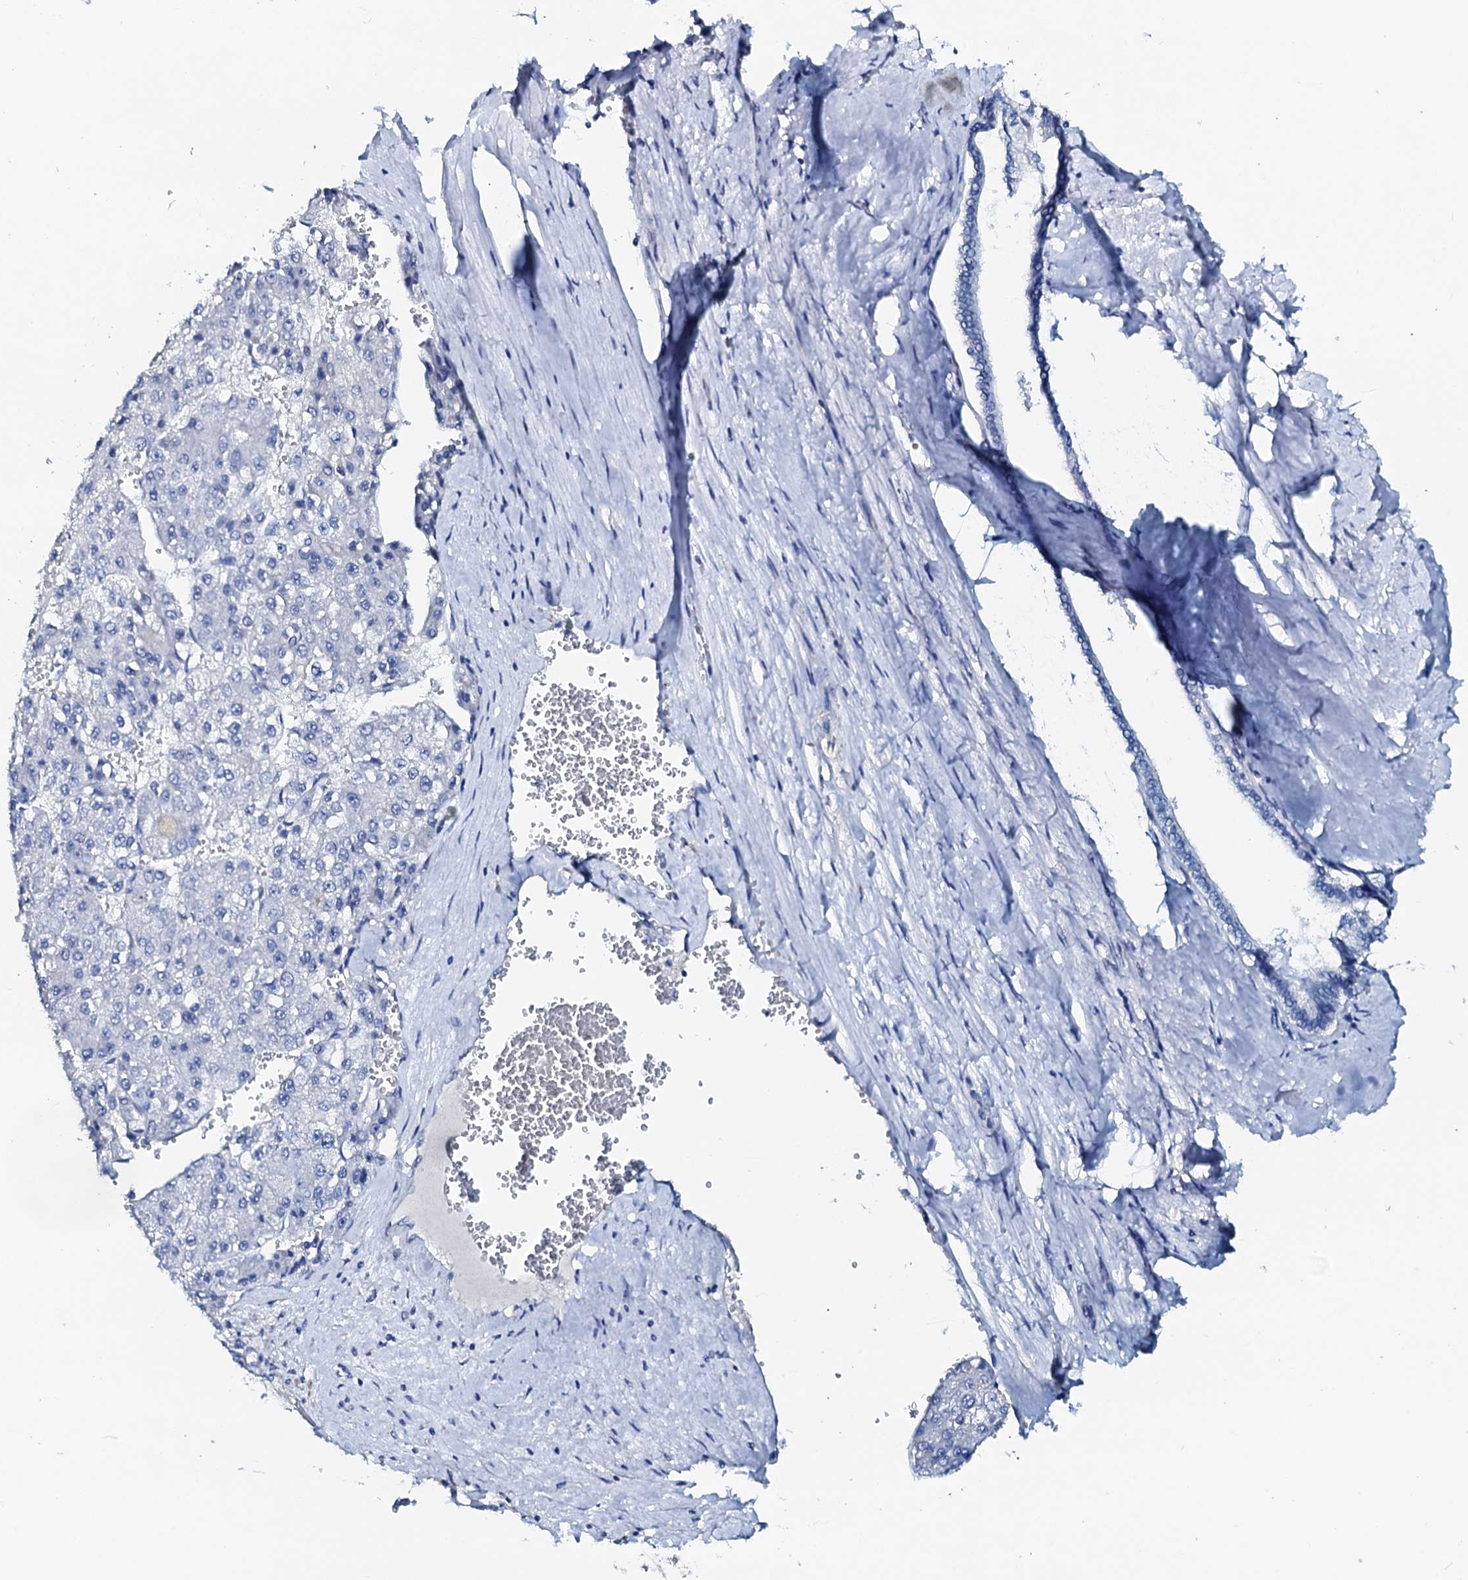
{"staining": {"intensity": "negative", "quantity": "none", "location": "none"}, "tissue": "liver cancer", "cell_type": "Tumor cells", "image_type": "cancer", "snomed": [{"axis": "morphology", "description": "Carcinoma, Hepatocellular, NOS"}, {"axis": "topography", "description": "Liver"}], "caption": "IHC photomicrograph of neoplastic tissue: liver cancer stained with DAB exhibits no significant protein staining in tumor cells.", "gene": "AMER2", "patient": {"sex": "female", "age": 73}}